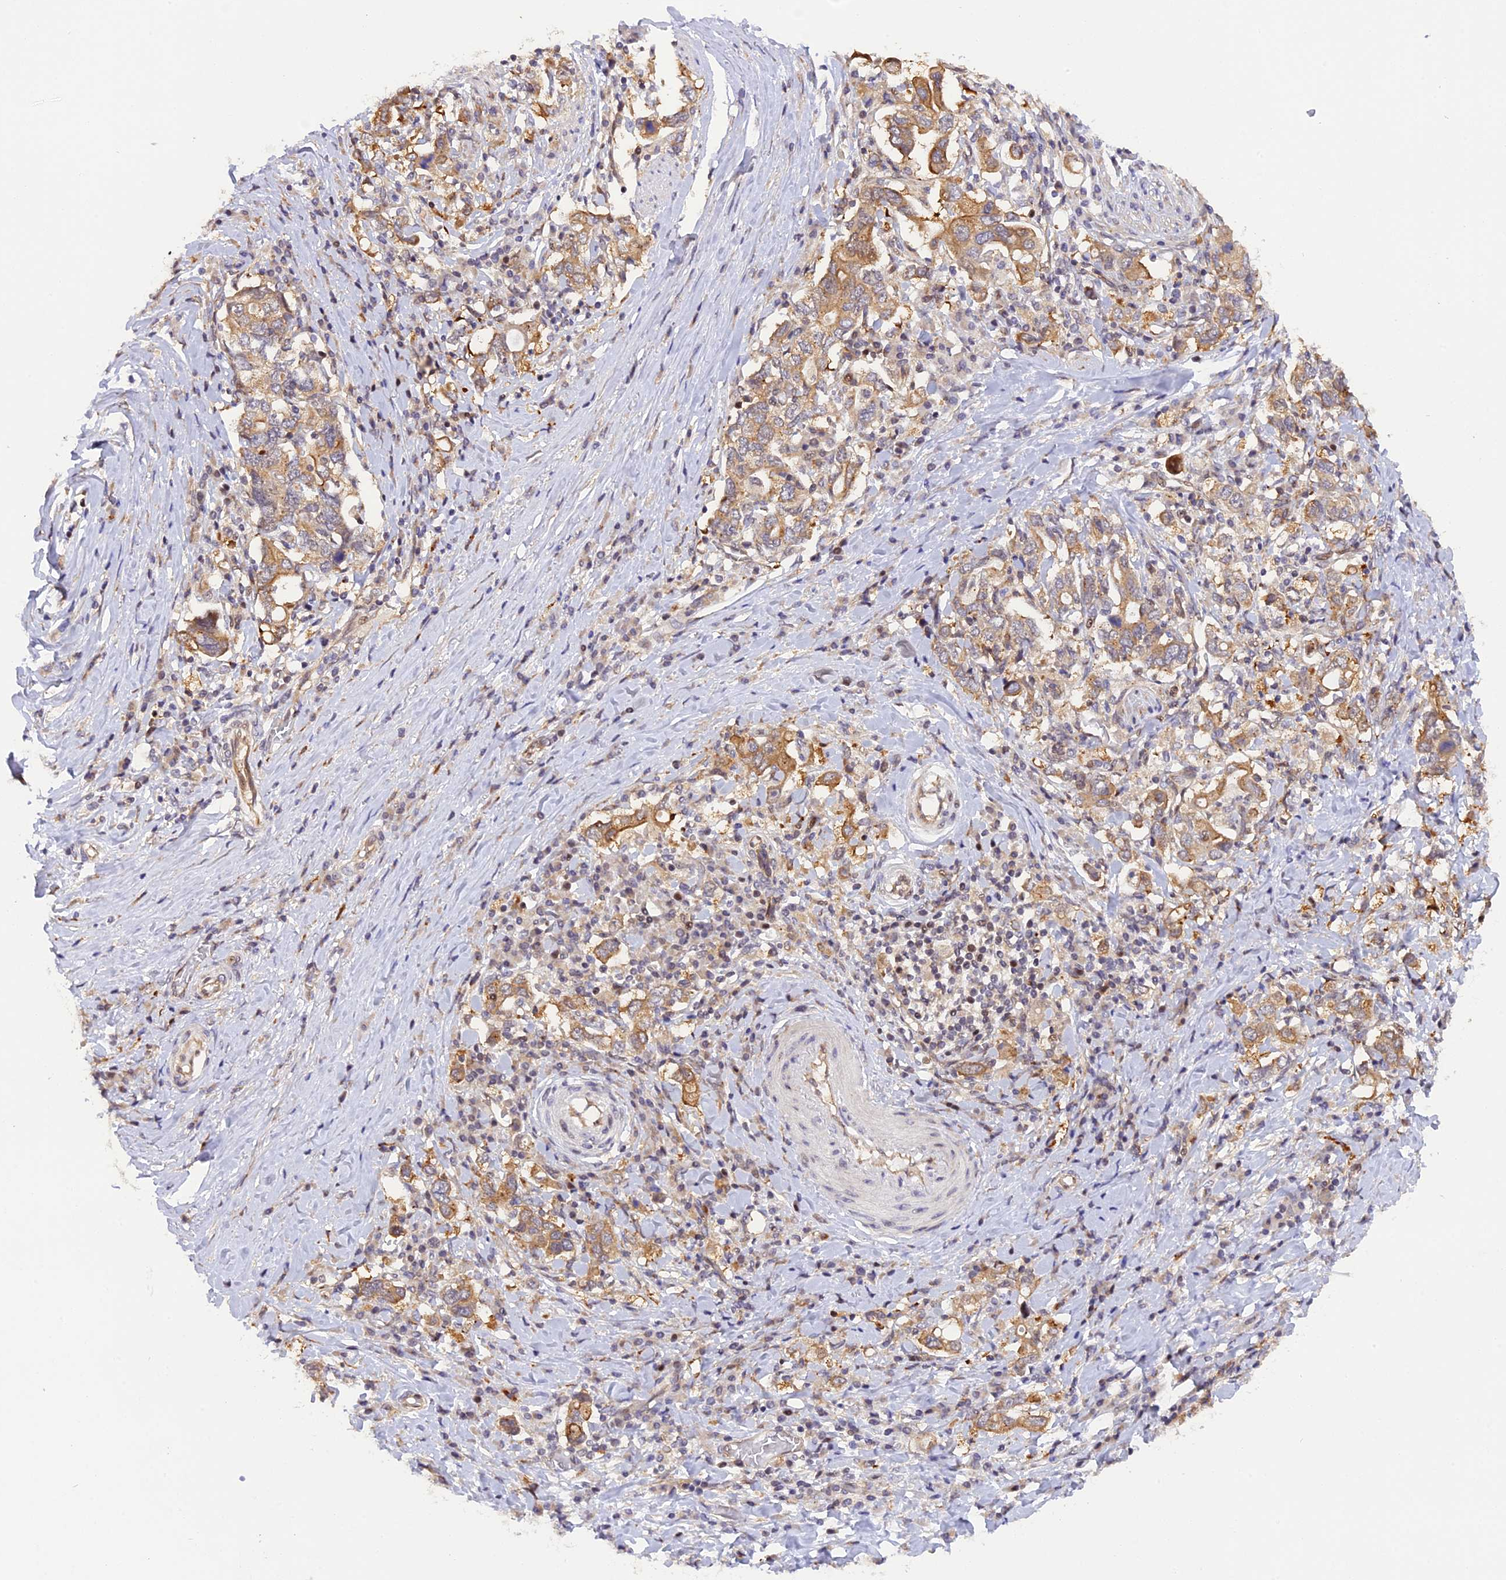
{"staining": {"intensity": "moderate", "quantity": ">75%", "location": "cytoplasmic/membranous"}, "tissue": "stomach cancer", "cell_type": "Tumor cells", "image_type": "cancer", "snomed": [{"axis": "morphology", "description": "Adenocarcinoma, NOS"}, {"axis": "topography", "description": "Stomach, upper"}, {"axis": "topography", "description": "Stomach"}], "caption": "Tumor cells demonstrate medium levels of moderate cytoplasmic/membranous expression in approximately >75% of cells in stomach cancer (adenocarcinoma). The protein of interest is shown in brown color, while the nuclei are stained blue.", "gene": "SAMD4A", "patient": {"sex": "male", "age": 62}}